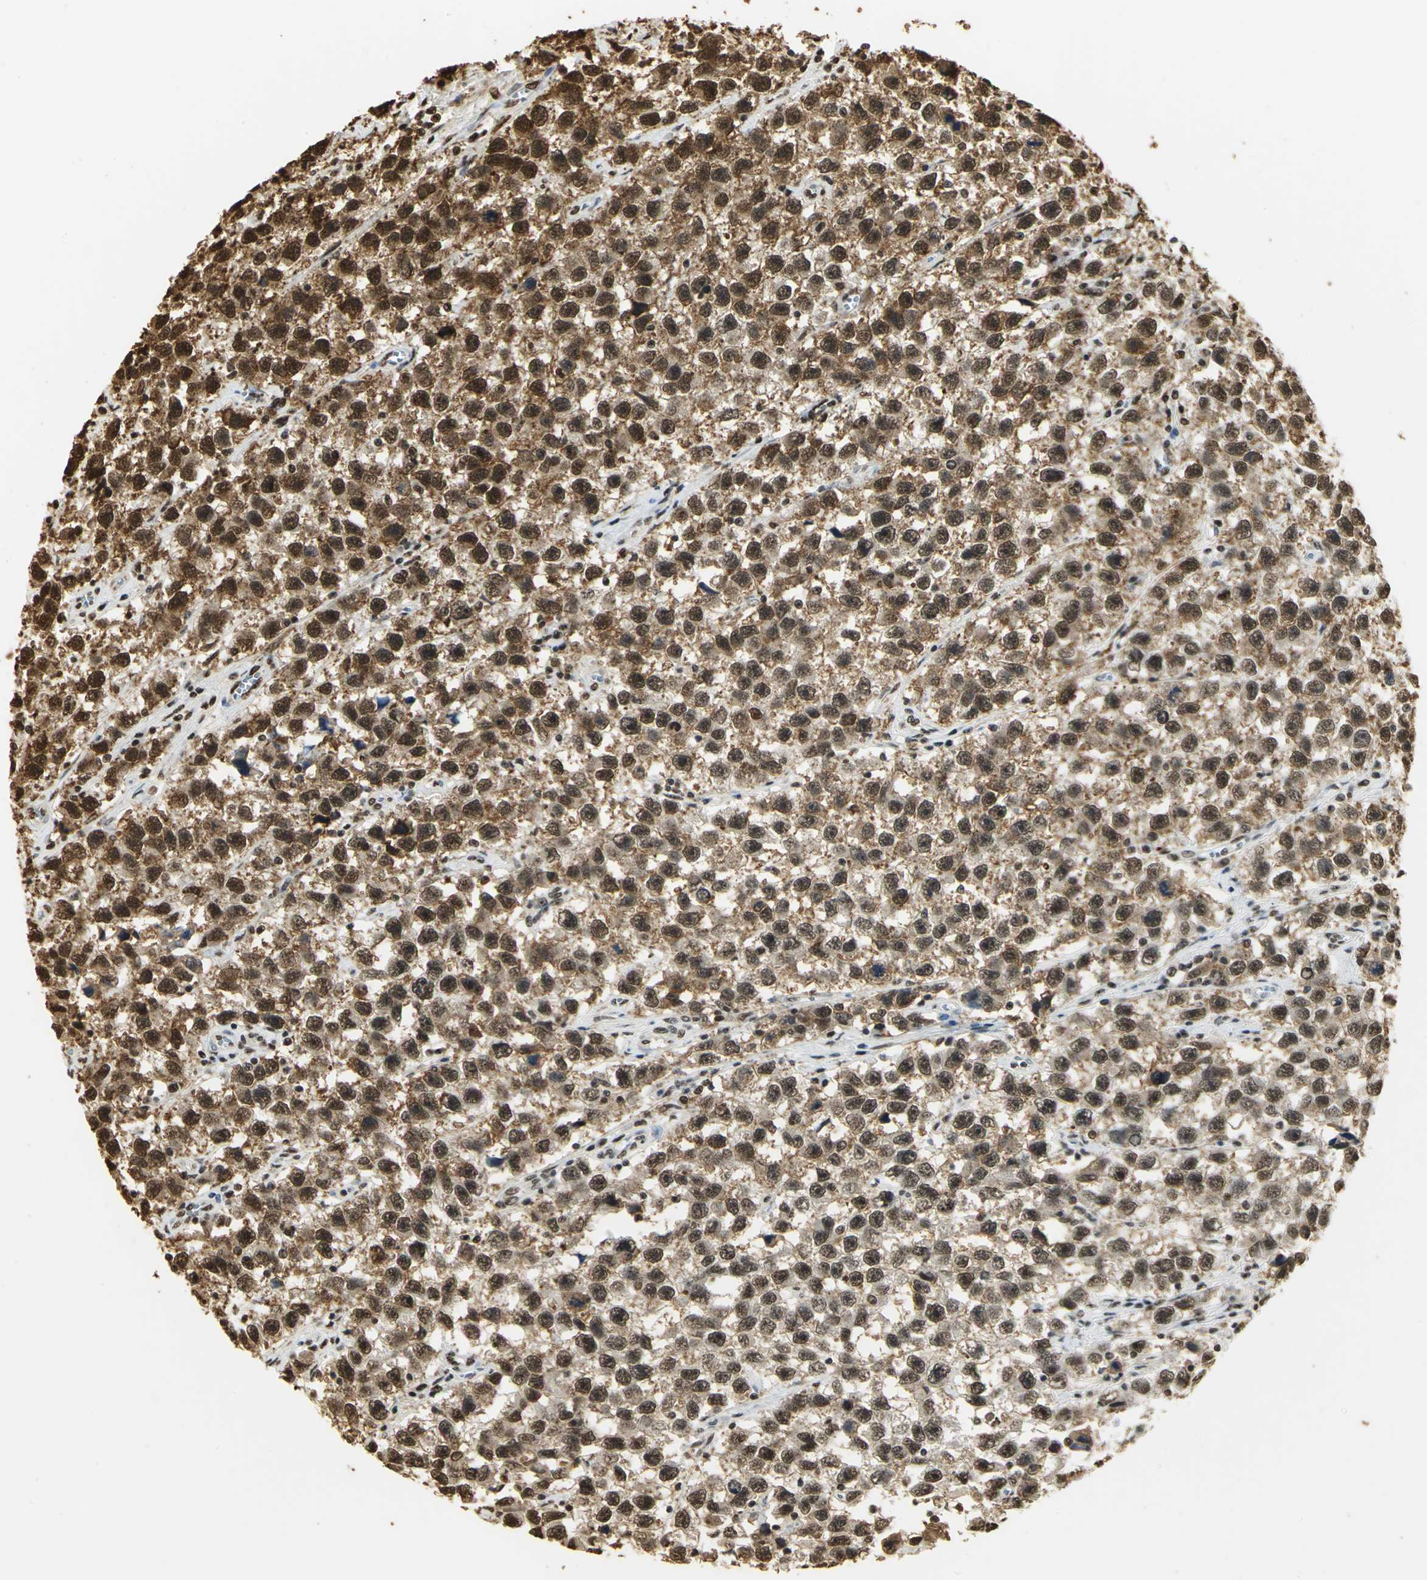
{"staining": {"intensity": "strong", "quantity": ">75%", "location": "cytoplasmic/membranous,nuclear"}, "tissue": "testis cancer", "cell_type": "Tumor cells", "image_type": "cancer", "snomed": [{"axis": "morphology", "description": "Seminoma, NOS"}, {"axis": "topography", "description": "Testis"}], "caption": "High-magnification brightfield microscopy of testis cancer stained with DAB (brown) and counterstained with hematoxylin (blue). tumor cells exhibit strong cytoplasmic/membranous and nuclear staining is present in approximately>75% of cells.", "gene": "SET", "patient": {"sex": "male", "age": 33}}